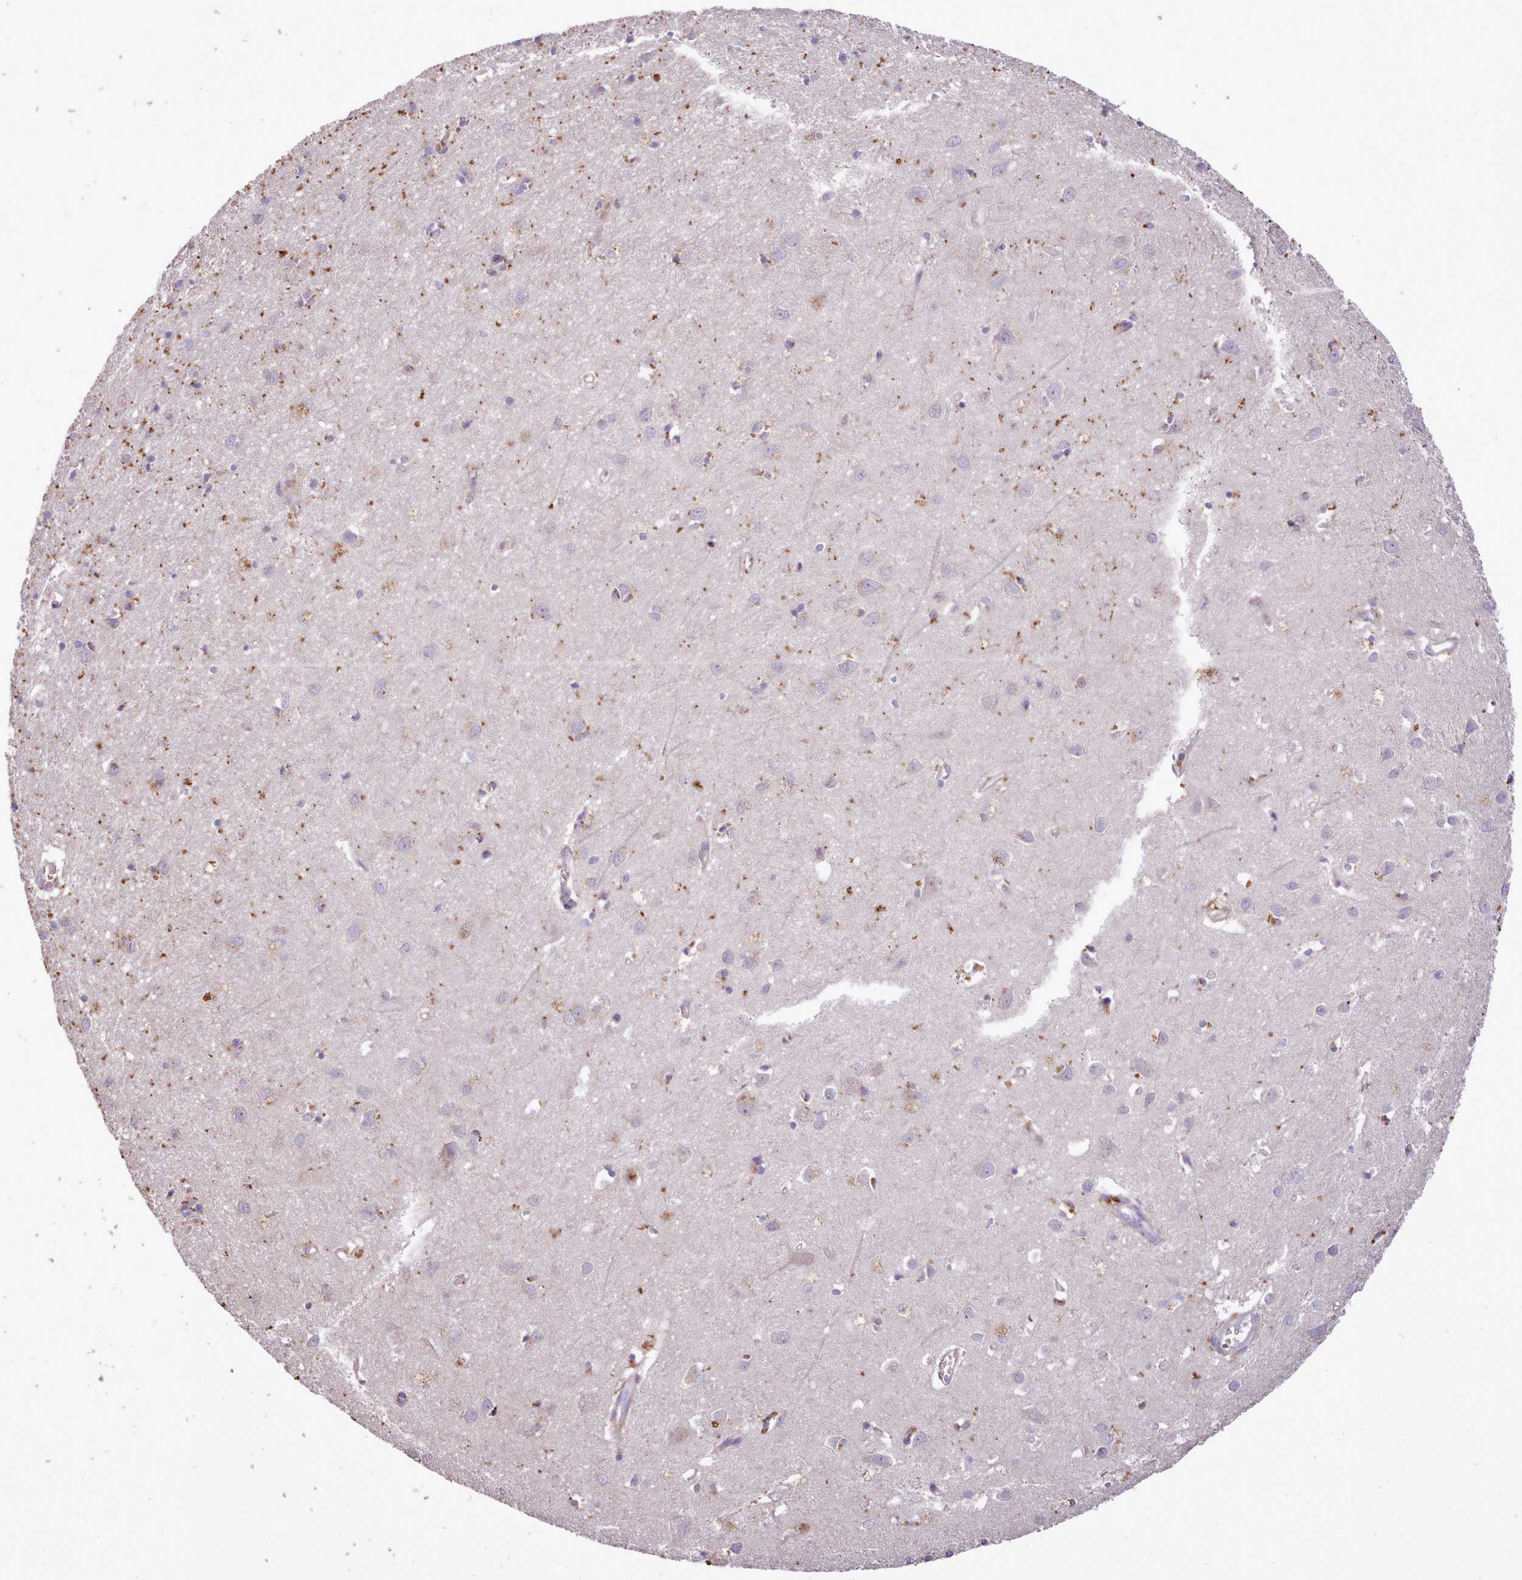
{"staining": {"intensity": "weak", "quantity": "25%-75%", "location": "cytoplasmic/membranous"}, "tissue": "cerebral cortex", "cell_type": "Endothelial cells", "image_type": "normal", "snomed": [{"axis": "morphology", "description": "Normal tissue, NOS"}, {"axis": "topography", "description": "Cerebral cortex"}], "caption": "Immunohistochemistry (IHC) (DAB) staining of benign cerebral cortex demonstrates weak cytoplasmic/membranous protein expression in approximately 25%-75% of endothelial cells. Using DAB (3,3'-diaminobenzidine) (brown) and hematoxylin (blue) stains, captured at high magnification using brightfield microscopy.", "gene": "ZNF607", "patient": {"sex": "female", "age": 64}}